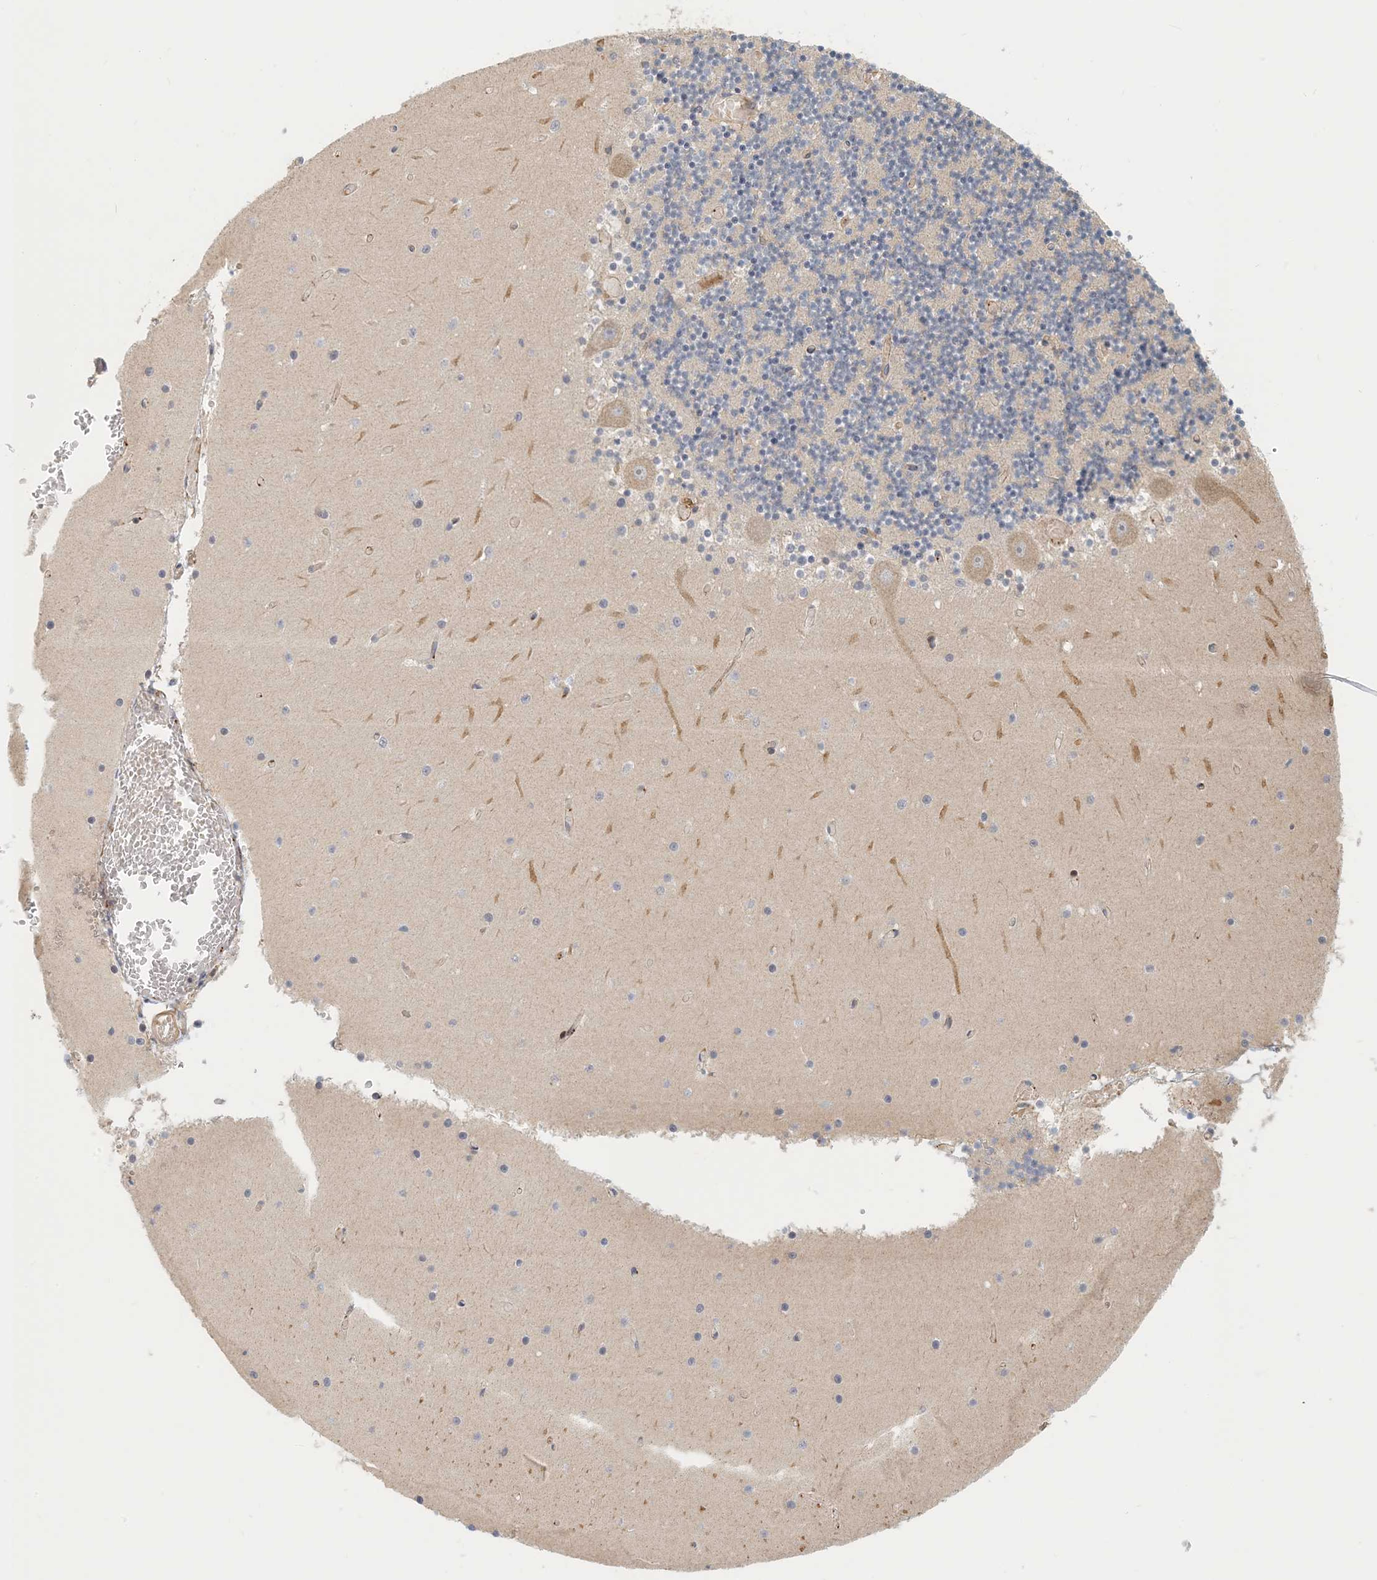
{"staining": {"intensity": "strong", "quantity": "<25%", "location": "cytoplasmic/membranous"}, "tissue": "cerebellum", "cell_type": "Cells in granular layer", "image_type": "normal", "snomed": [{"axis": "morphology", "description": "Normal tissue, NOS"}, {"axis": "topography", "description": "Cerebellum"}], "caption": "DAB immunohistochemical staining of unremarkable cerebellum displays strong cytoplasmic/membranous protein staining in approximately <25% of cells in granular layer. The staining was performed using DAB, with brown indicating positive protein expression. Nuclei are stained blue with hematoxylin.", "gene": "MAPKBP1", "patient": {"sex": "female", "age": 28}}